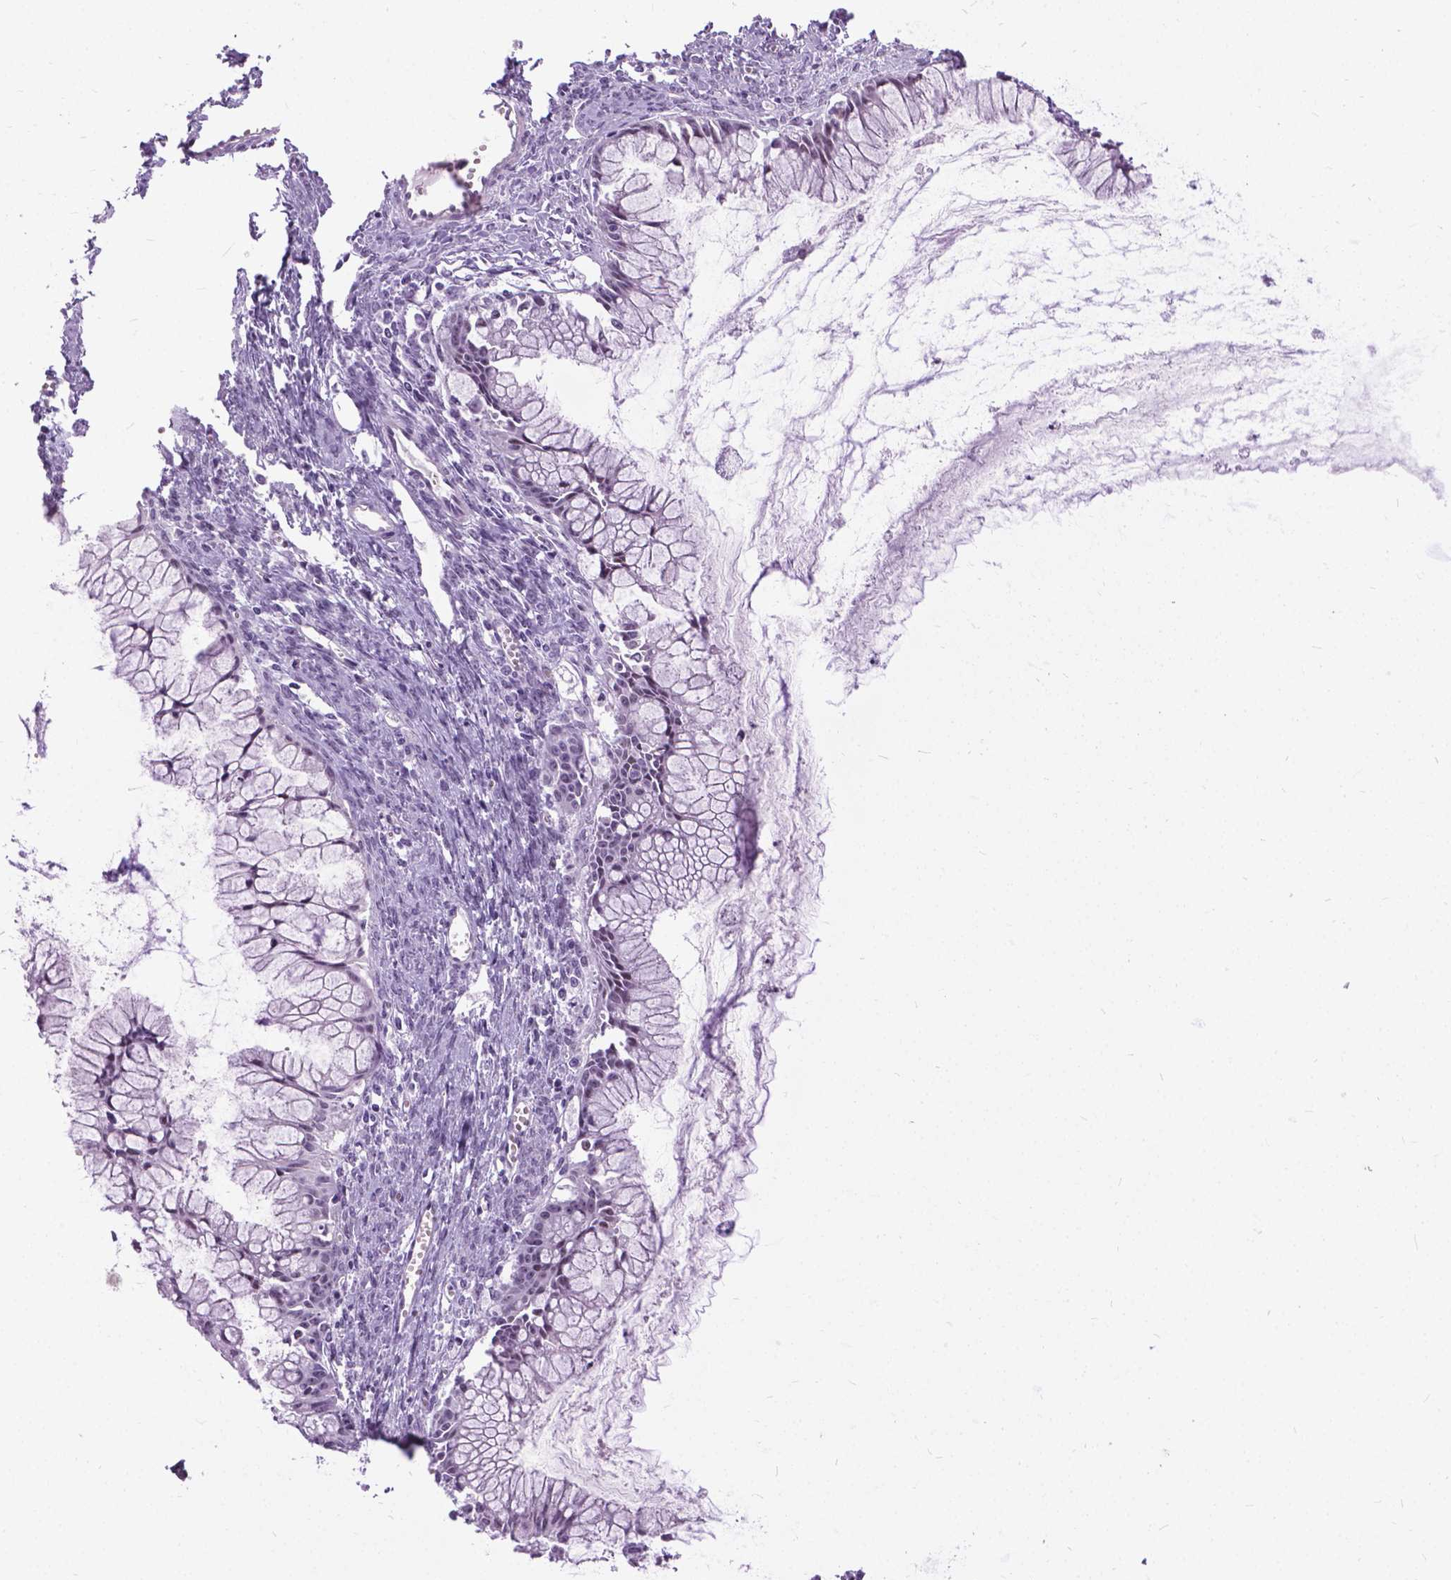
{"staining": {"intensity": "negative", "quantity": "none", "location": "none"}, "tissue": "ovarian cancer", "cell_type": "Tumor cells", "image_type": "cancer", "snomed": [{"axis": "morphology", "description": "Cystadenocarcinoma, mucinous, NOS"}, {"axis": "topography", "description": "Ovary"}], "caption": "High power microscopy micrograph of an IHC histopathology image of mucinous cystadenocarcinoma (ovarian), revealing no significant expression in tumor cells.", "gene": "PROB1", "patient": {"sex": "female", "age": 41}}